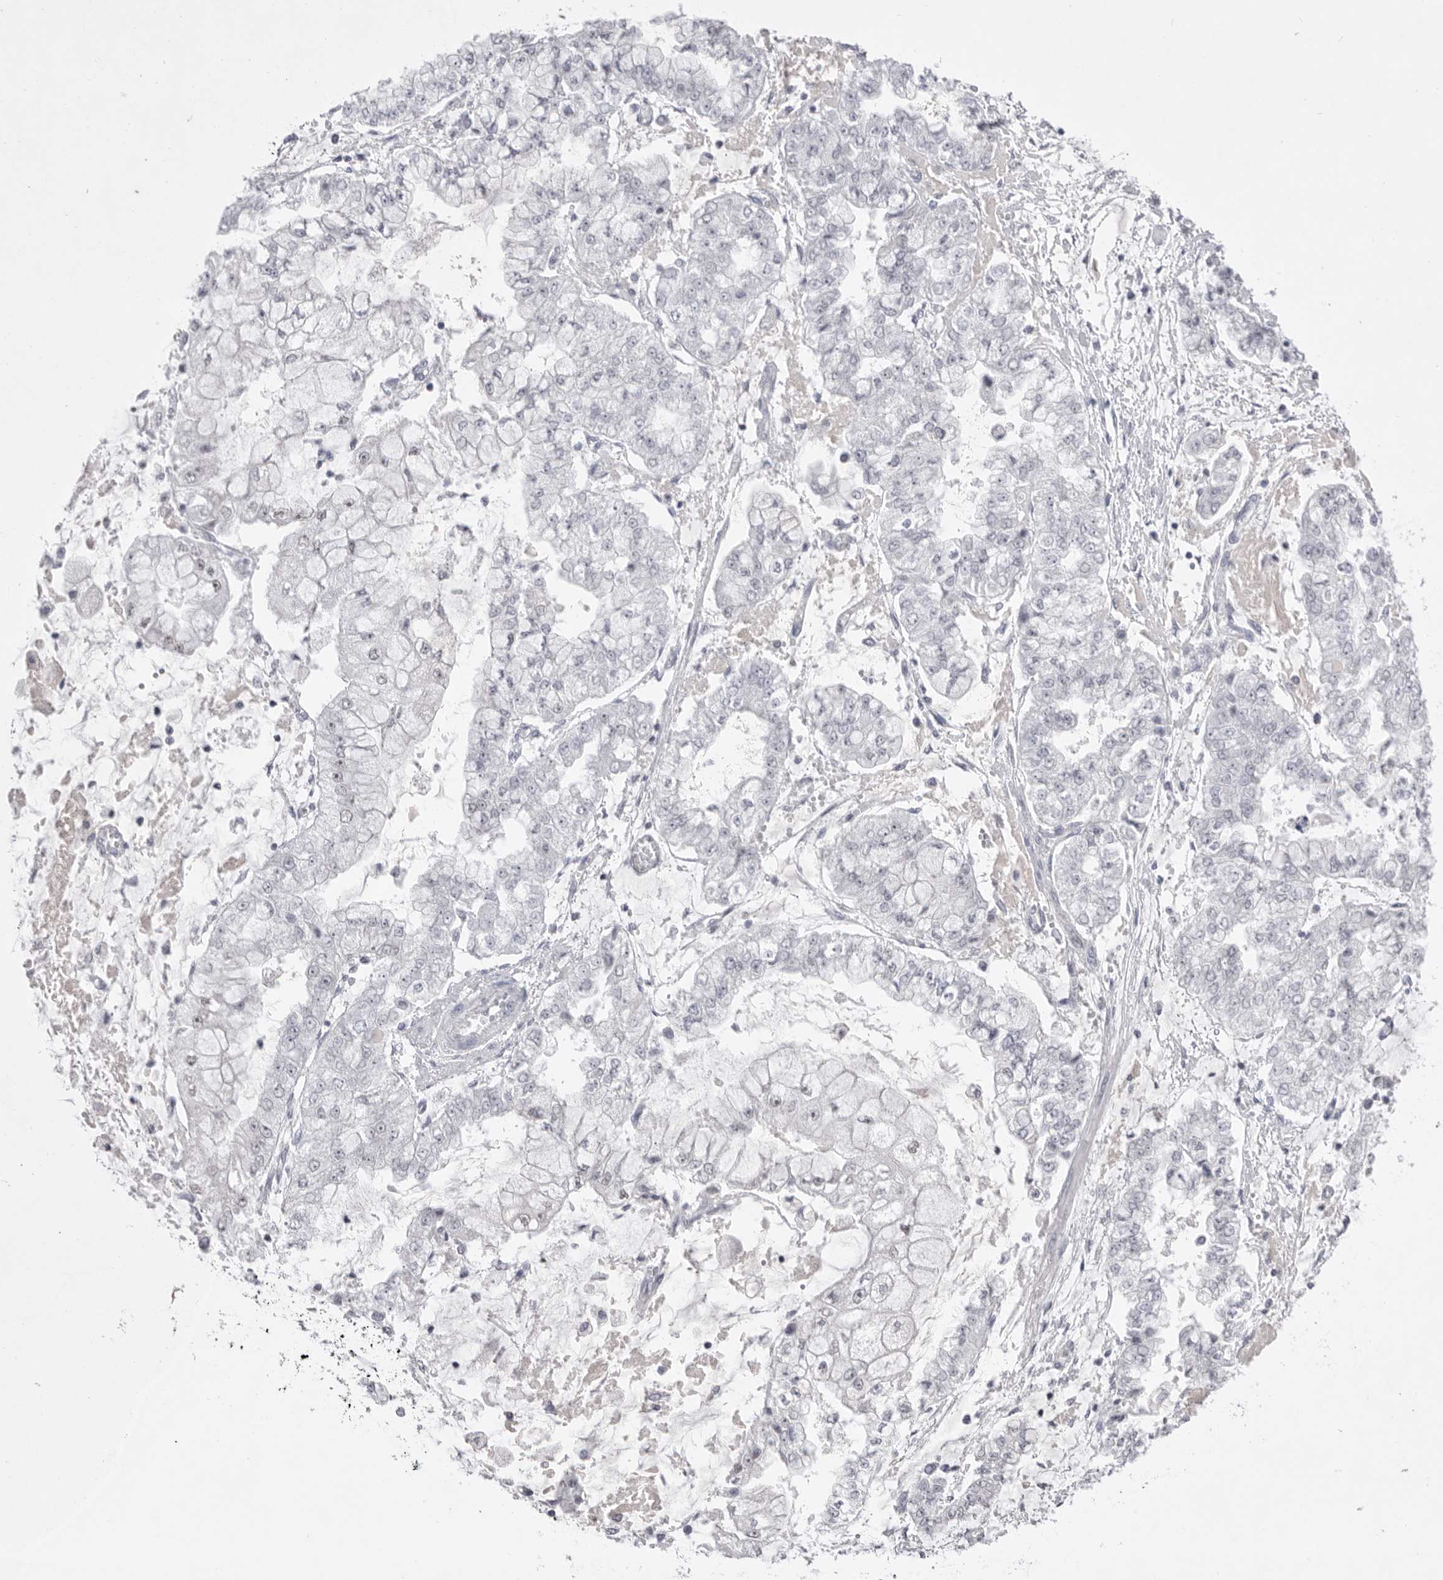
{"staining": {"intensity": "negative", "quantity": "none", "location": "none"}, "tissue": "stomach cancer", "cell_type": "Tumor cells", "image_type": "cancer", "snomed": [{"axis": "morphology", "description": "Adenocarcinoma, NOS"}, {"axis": "topography", "description": "Stomach"}], "caption": "The micrograph reveals no staining of tumor cells in stomach adenocarcinoma. (IHC, brightfield microscopy, high magnification).", "gene": "ZBTB7B", "patient": {"sex": "male", "age": 76}}